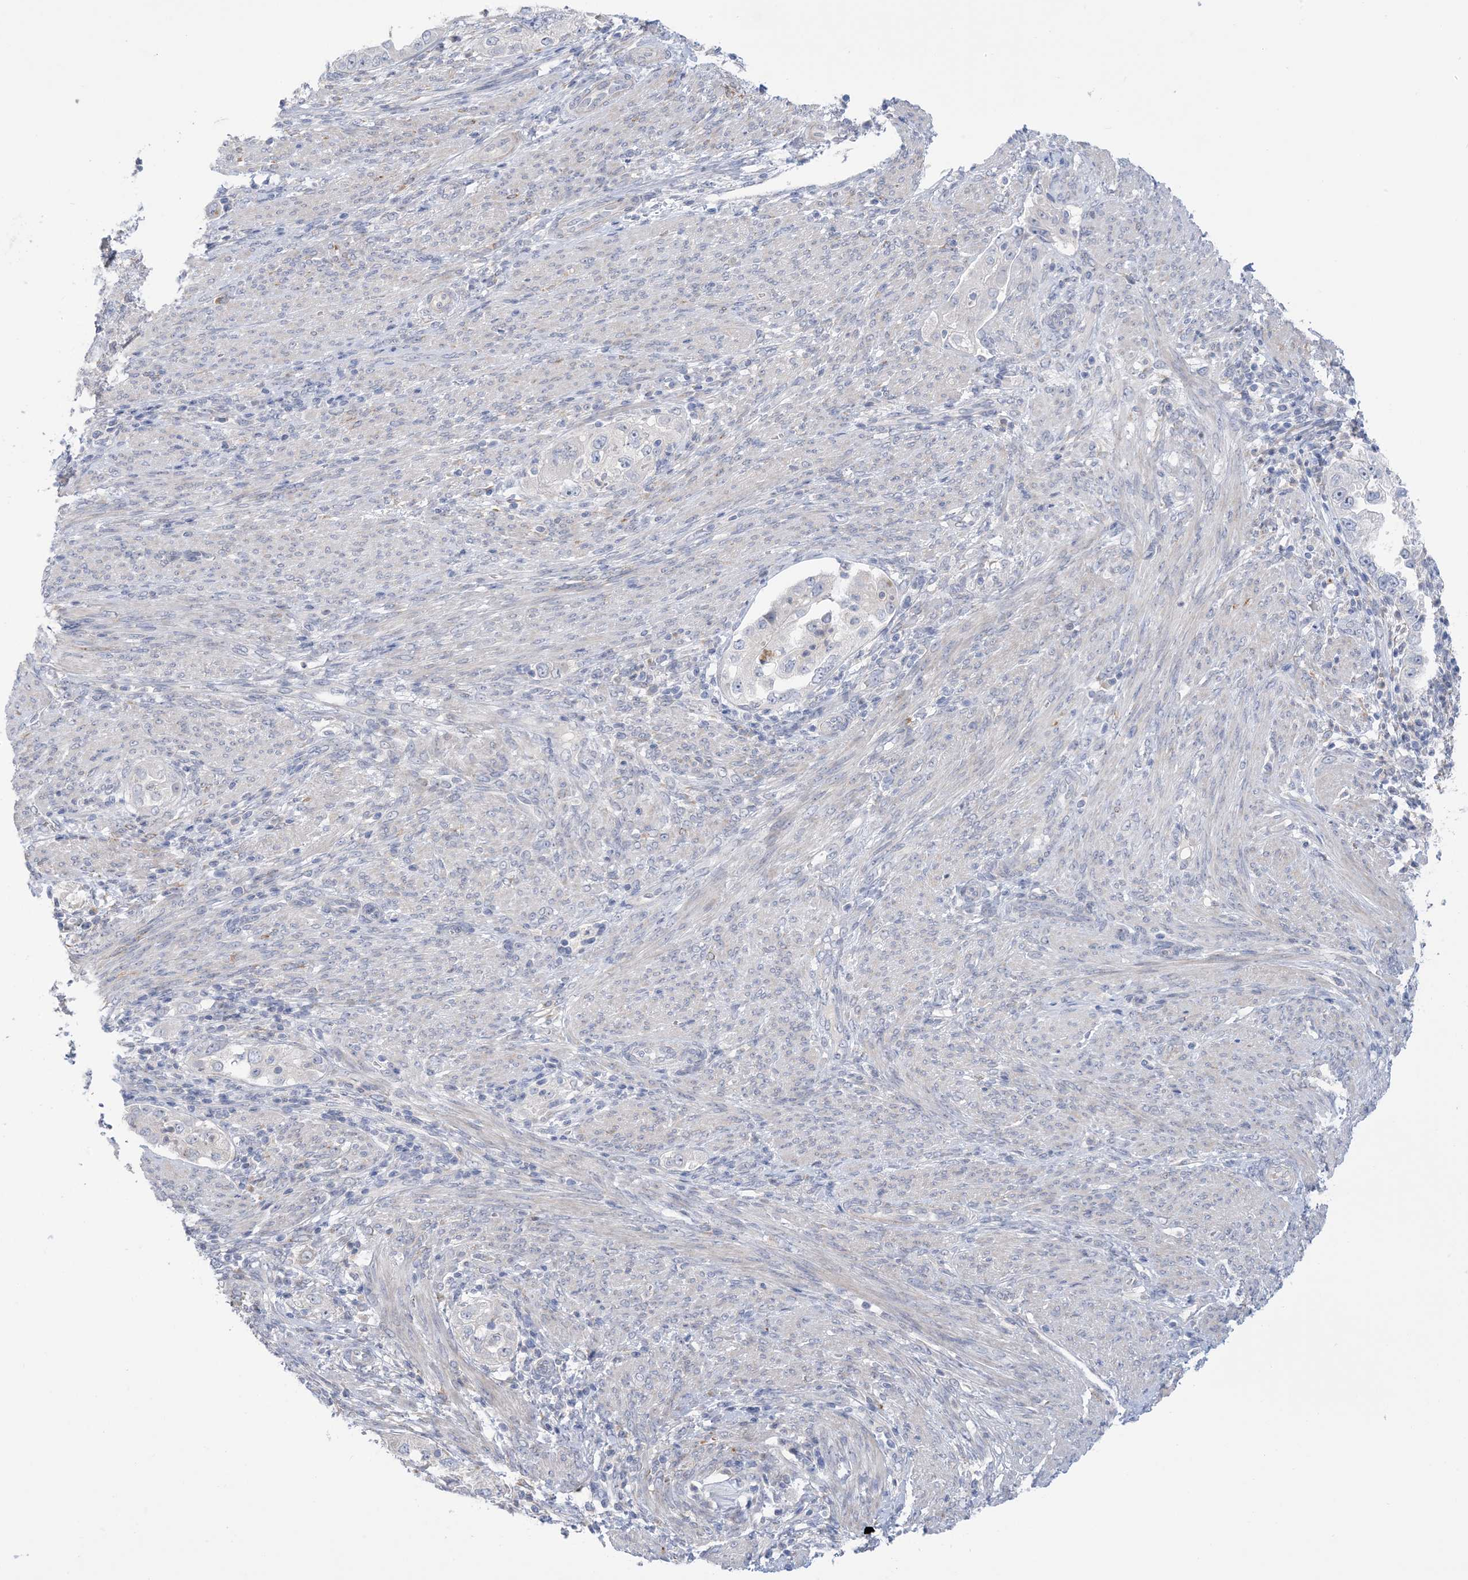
{"staining": {"intensity": "negative", "quantity": "none", "location": "none"}, "tissue": "endometrial cancer", "cell_type": "Tumor cells", "image_type": "cancer", "snomed": [{"axis": "morphology", "description": "Adenocarcinoma, NOS"}, {"axis": "topography", "description": "Endometrium"}], "caption": "This is an immunohistochemistry (IHC) photomicrograph of human endometrial cancer. There is no positivity in tumor cells.", "gene": "TTYH1", "patient": {"sex": "female", "age": 85}}